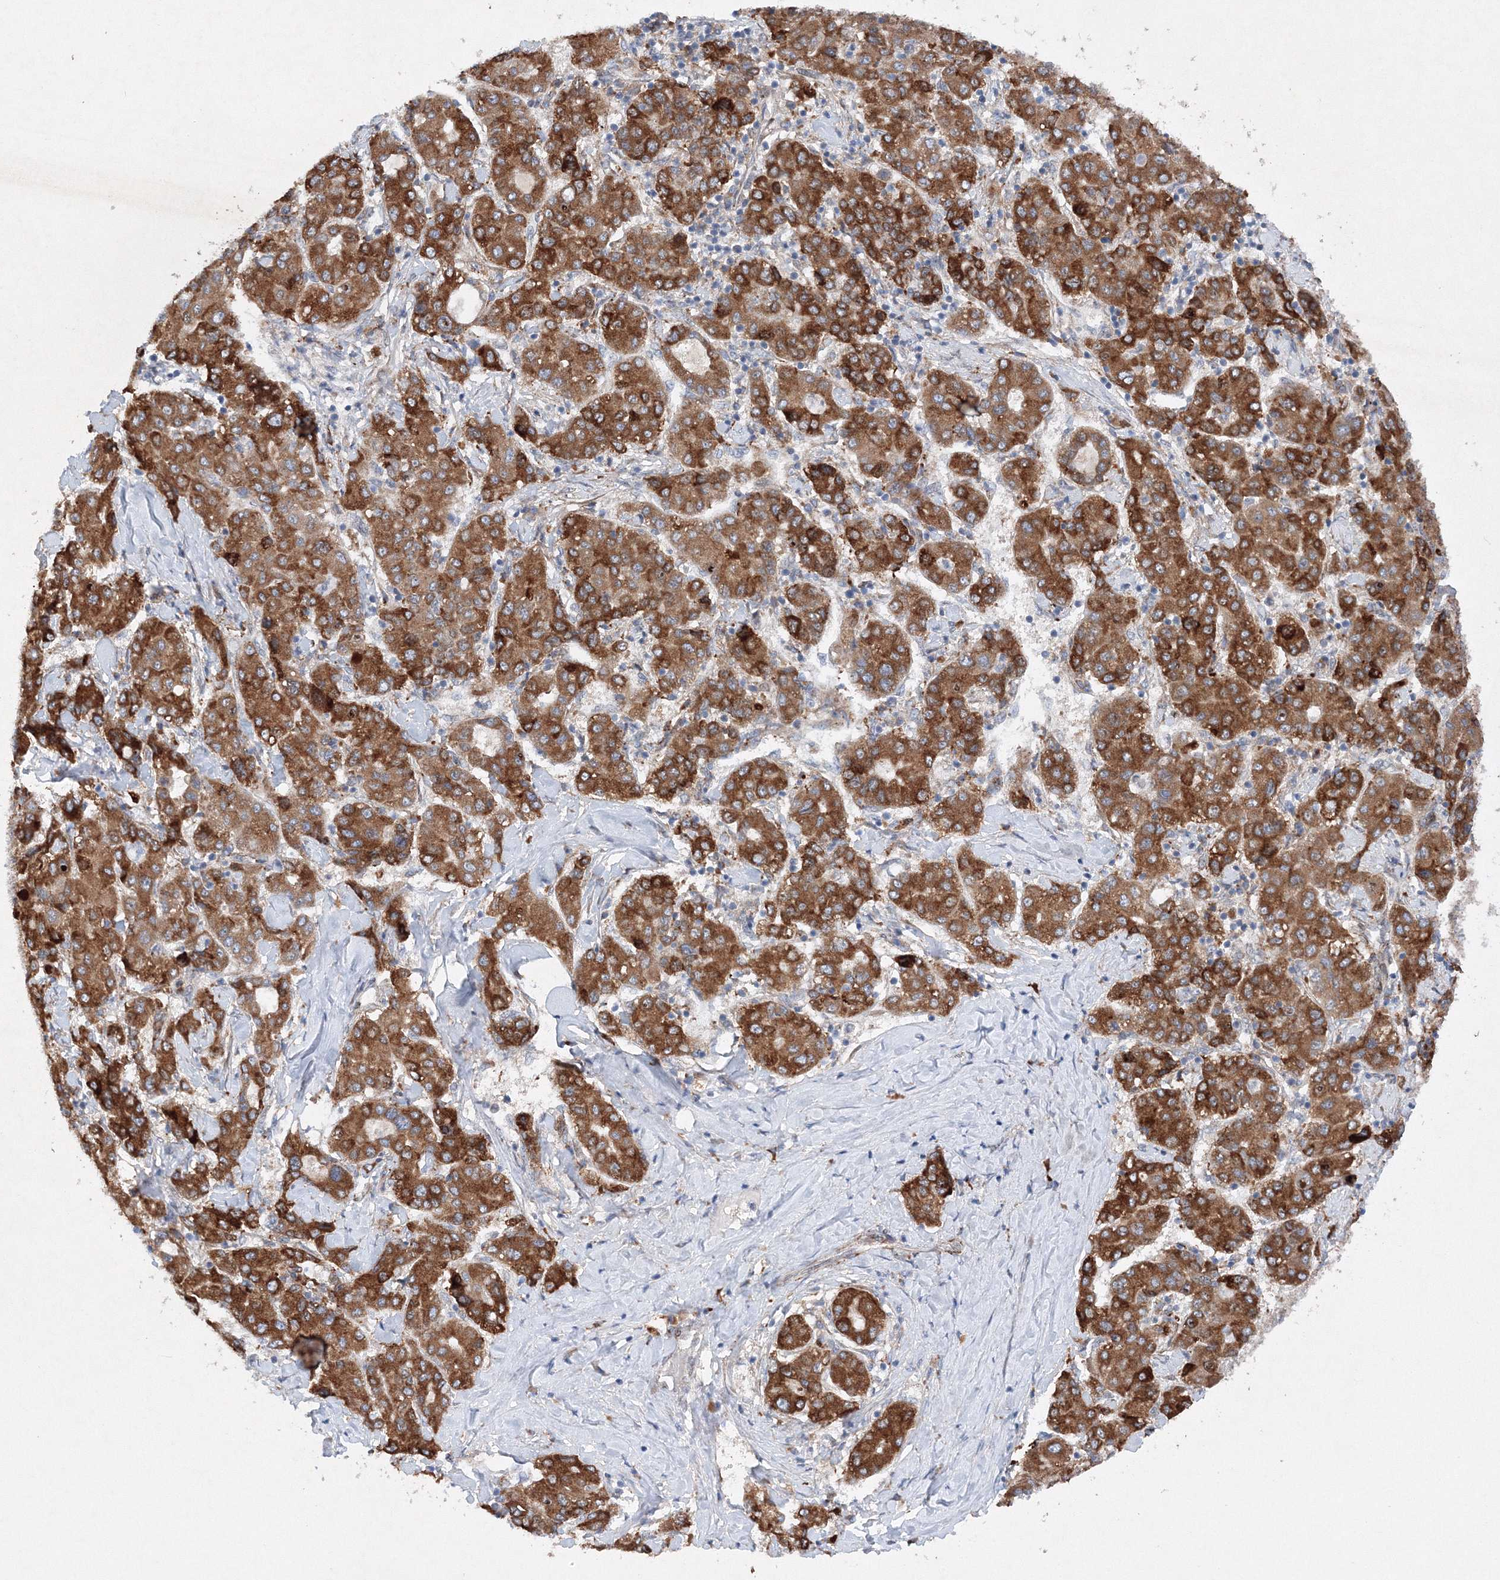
{"staining": {"intensity": "strong", "quantity": ">75%", "location": "cytoplasmic/membranous"}, "tissue": "liver cancer", "cell_type": "Tumor cells", "image_type": "cancer", "snomed": [{"axis": "morphology", "description": "Carcinoma, Hepatocellular, NOS"}, {"axis": "topography", "description": "Liver"}], "caption": "Immunohistochemical staining of human liver cancer shows high levels of strong cytoplasmic/membranous staining in about >75% of tumor cells.", "gene": "SLC36A1", "patient": {"sex": "male", "age": 65}}